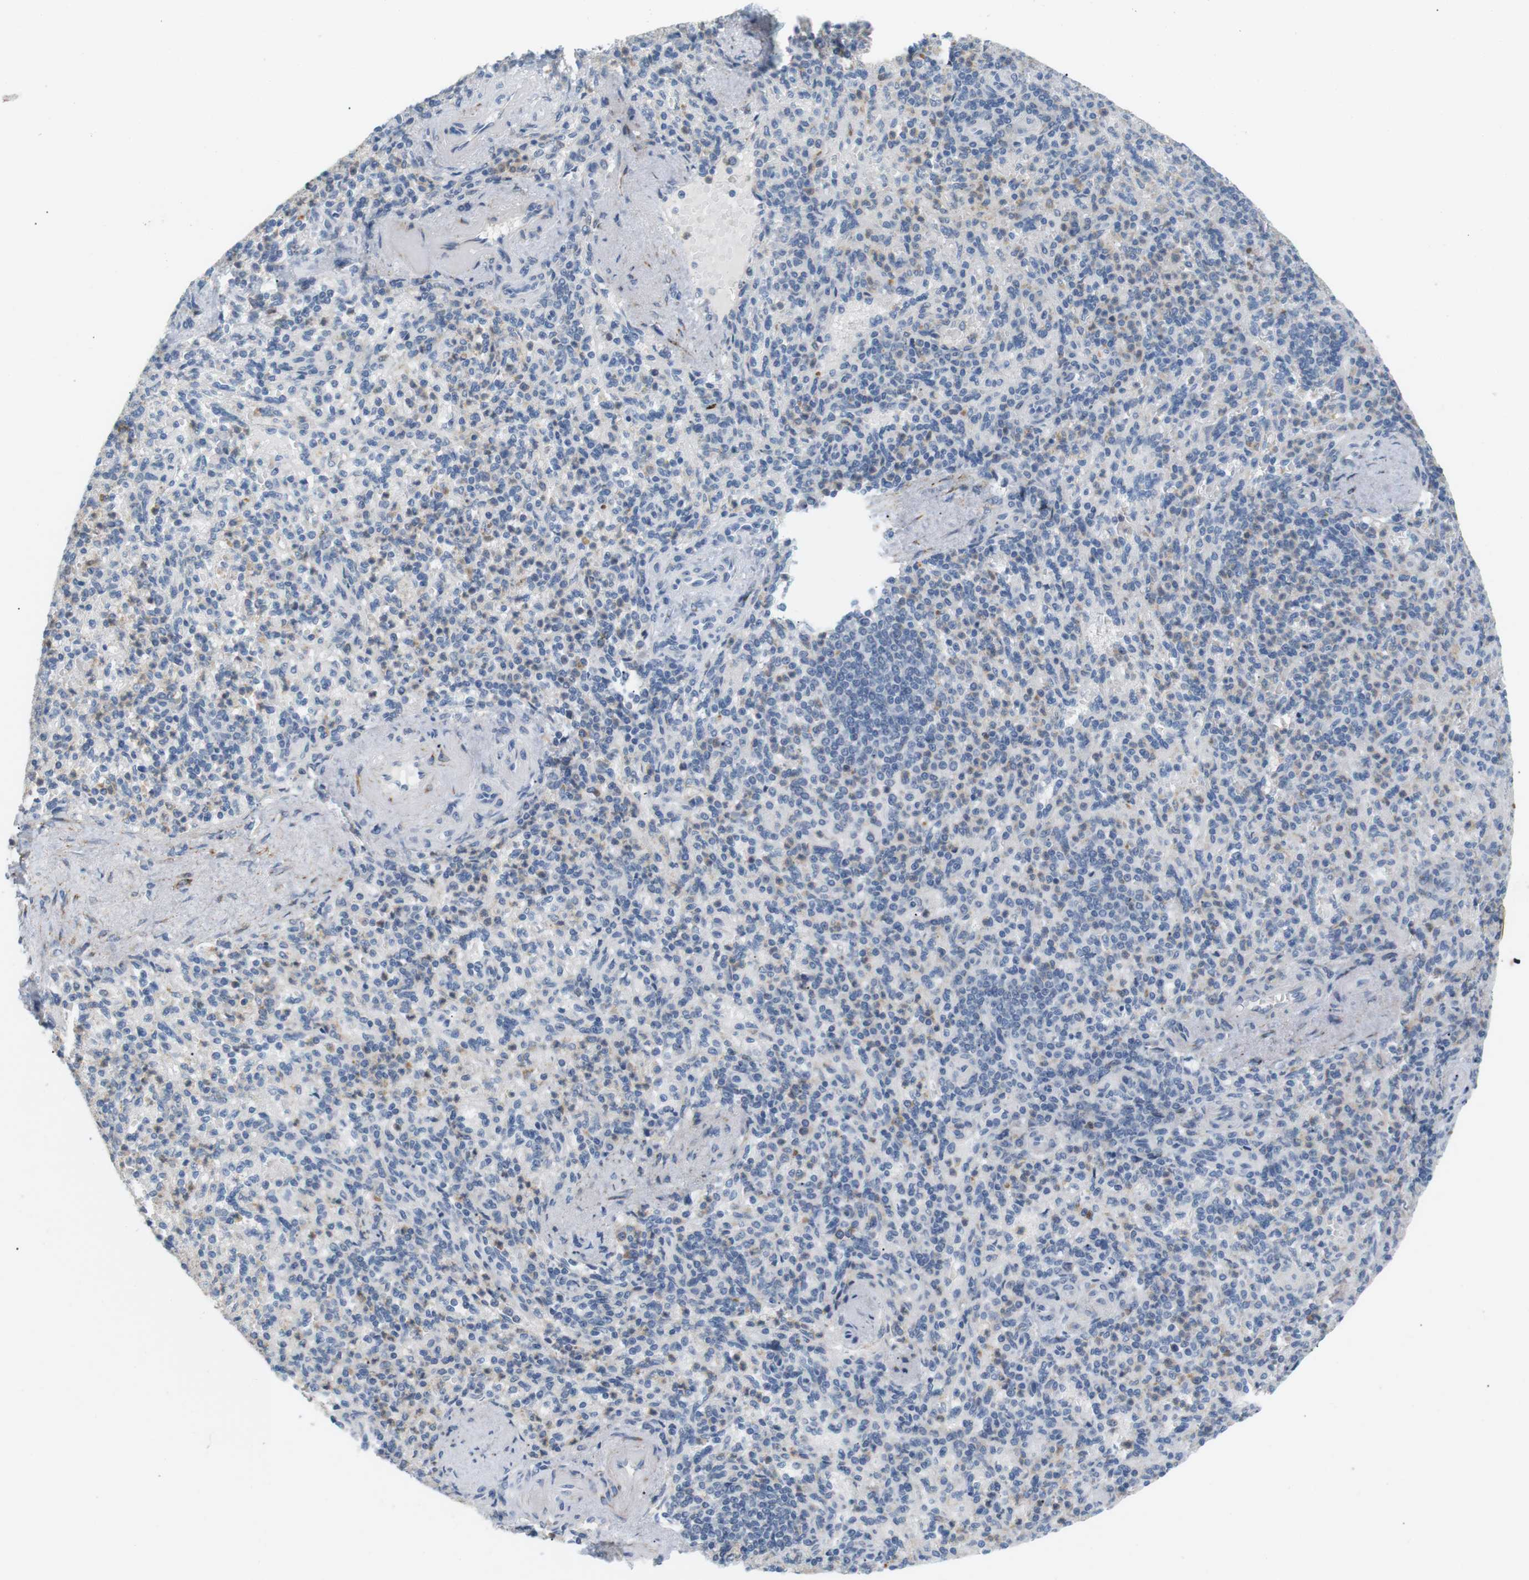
{"staining": {"intensity": "moderate", "quantity": "<25%", "location": "cytoplasmic/membranous"}, "tissue": "spleen", "cell_type": "Cells in red pulp", "image_type": "normal", "snomed": [{"axis": "morphology", "description": "Normal tissue, NOS"}, {"axis": "topography", "description": "Spleen"}], "caption": "A low amount of moderate cytoplasmic/membranous expression is appreciated in approximately <25% of cells in red pulp in unremarkable spleen. Using DAB (brown) and hematoxylin (blue) stains, captured at high magnification using brightfield microscopy.", "gene": "CD300E", "patient": {"sex": "female", "age": 74}}